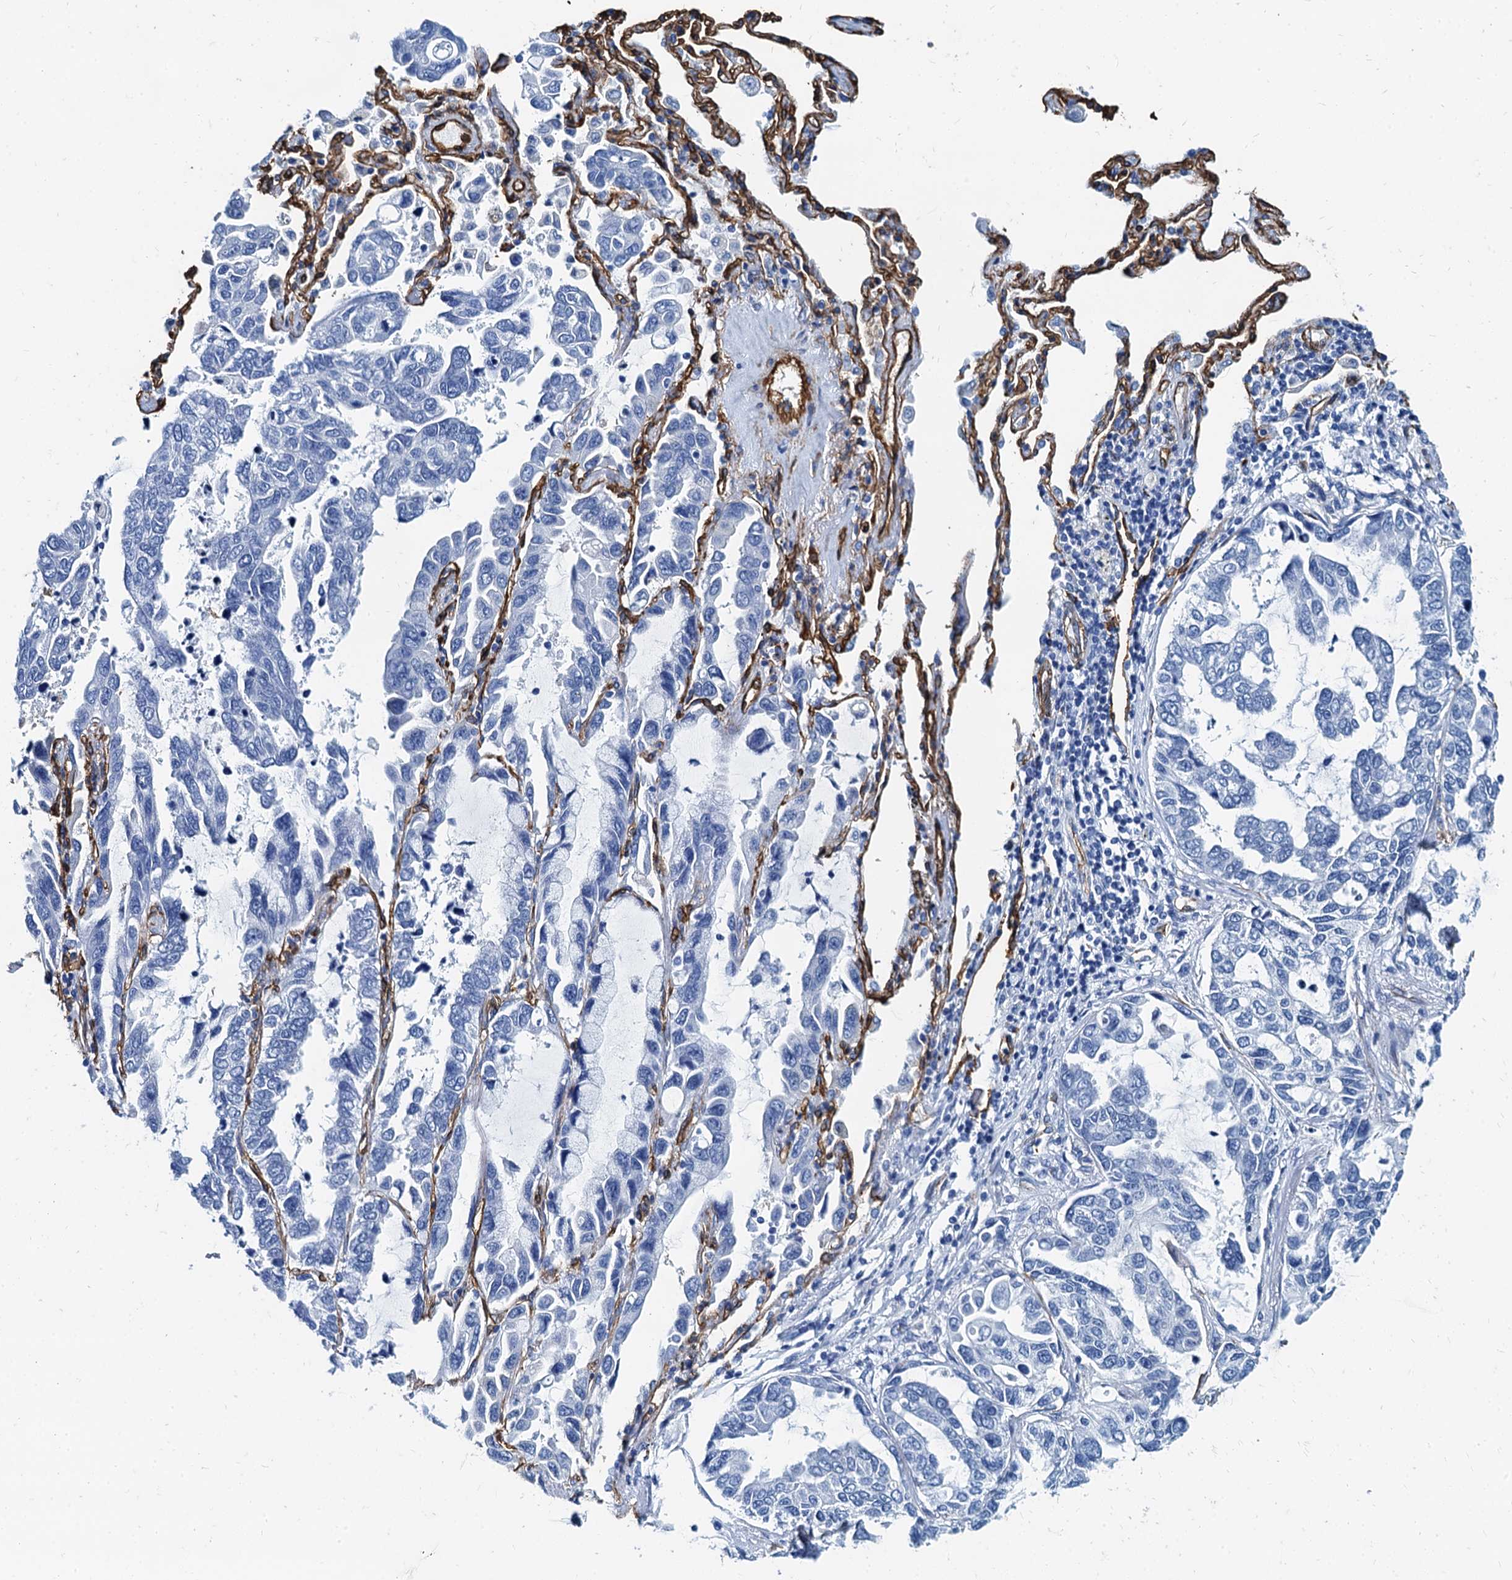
{"staining": {"intensity": "negative", "quantity": "none", "location": "none"}, "tissue": "lung cancer", "cell_type": "Tumor cells", "image_type": "cancer", "snomed": [{"axis": "morphology", "description": "Adenocarcinoma, NOS"}, {"axis": "topography", "description": "Lung"}], "caption": "Immunohistochemistry of lung cancer (adenocarcinoma) demonstrates no staining in tumor cells.", "gene": "CAVIN2", "patient": {"sex": "male", "age": 64}}